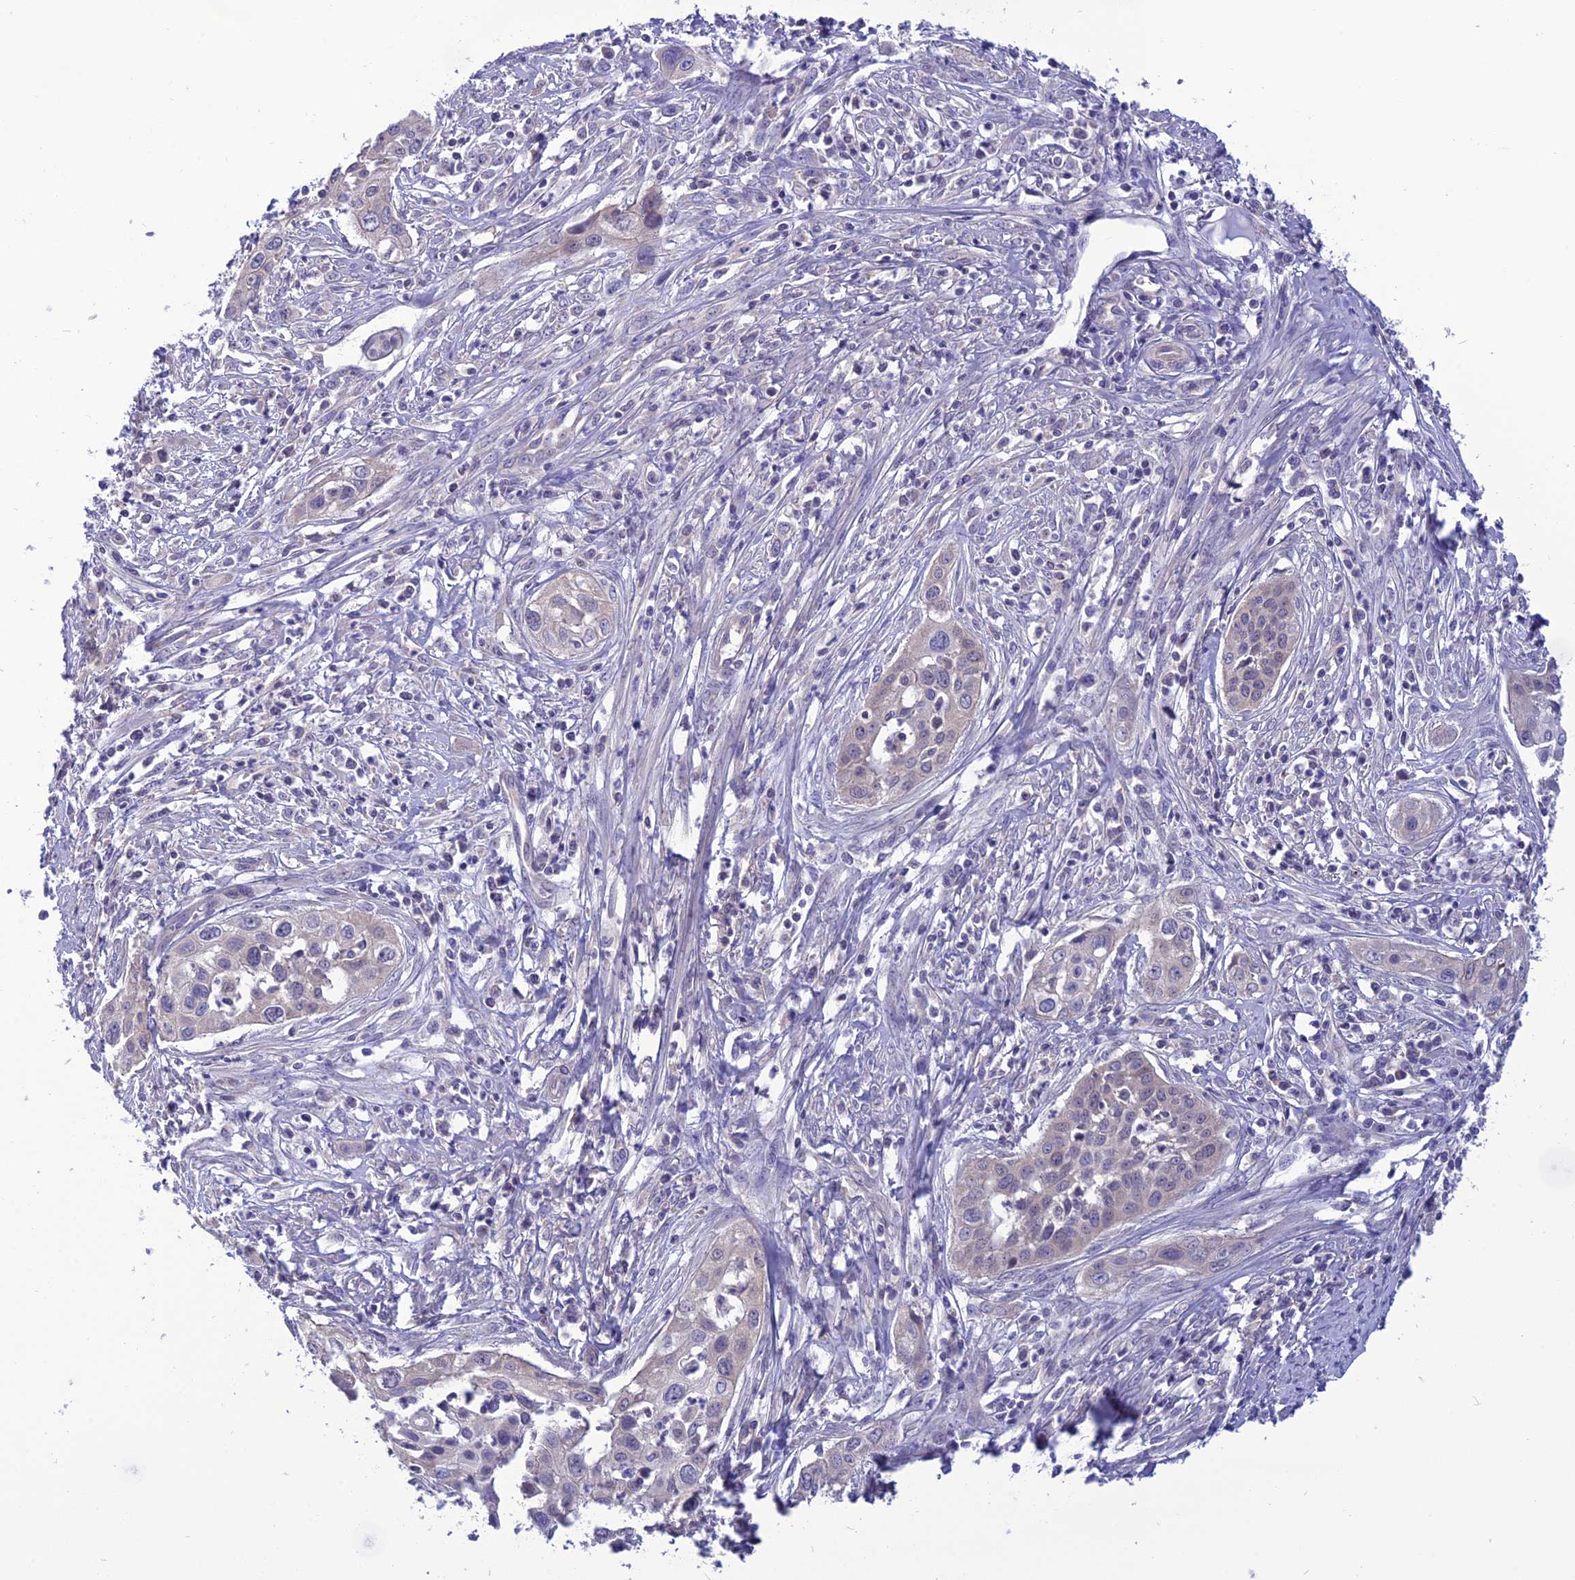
{"staining": {"intensity": "negative", "quantity": "none", "location": "none"}, "tissue": "cervical cancer", "cell_type": "Tumor cells", "image_type": "cancer", "snomed": [{"axis": "morphology", "description": "Squamous cell carcinoma, NOS"}, {"axis": "topography", "description": "Cervix"}], "caption": "A micrograph of human squamous cell carcinoma (cervical) is negative for staining in tumor cells. (Immunohistochemistry (ihc), brightfield microscopy, high magnification).", "gene": "PSMF1", "patient": {"sex": "female", "age": 34}}